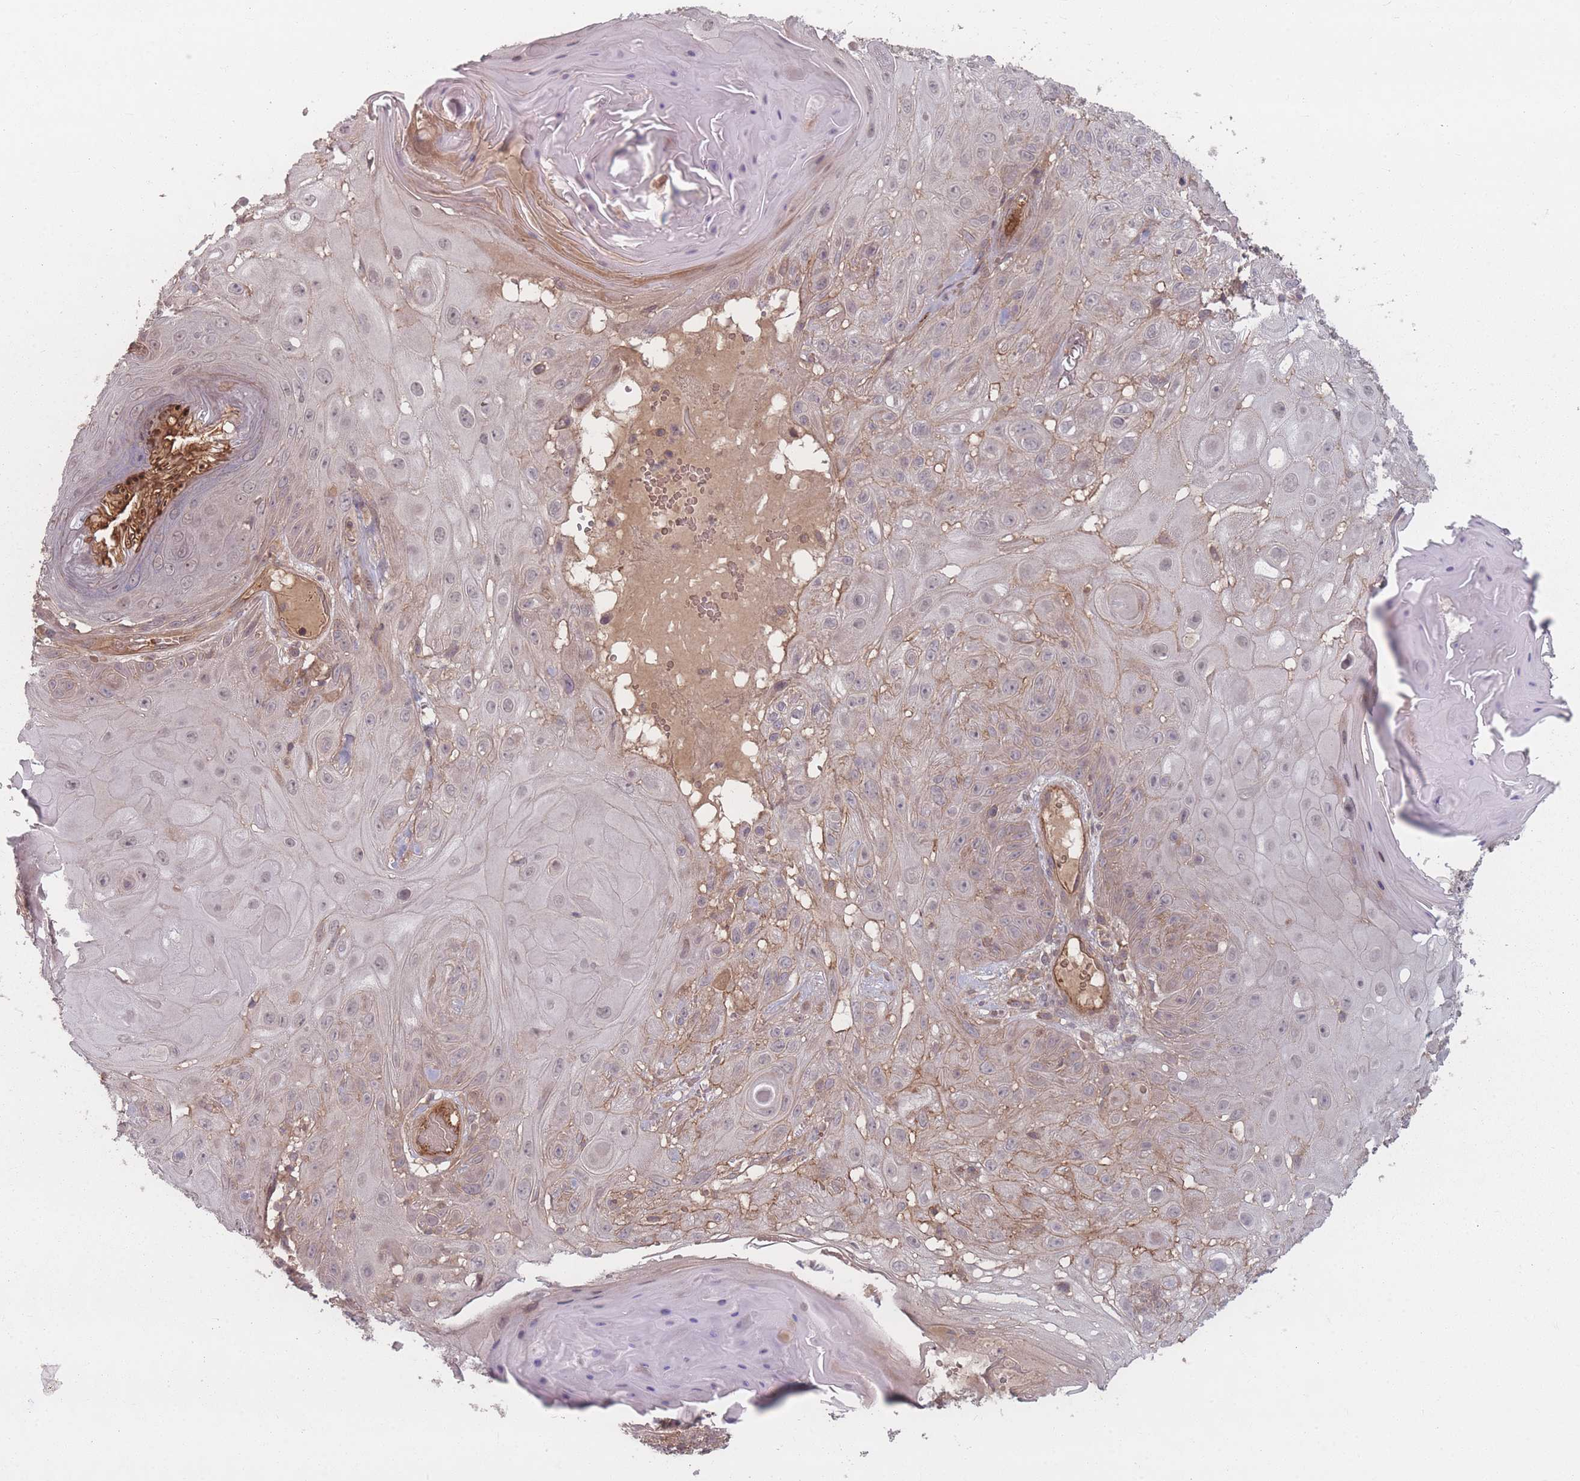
{"staining": {"intensity": "weak", "quantity": "25%-75%", "location": "cytoplasmic/membranous"}, "tissue": "skin cancer", "cell_type": "Tumor cells", "image_type": "cancer", "snomed": [{"axis": "morphology", "description": "Normal tissue, NOS"}, {"axis": "morphology", "description": "Squamous cell carcinoma, NOS"}, {"axis": "topography", "description": "Skin"}, {"axis": "topography", "description": "Cartilage tissue"}], "caption": "Immunohistochemistry photomicrograph of neoplastic tissue: human squamous cell carcinoma (skin) stained using IHC exhibits low levels of weak protein expression localized specifically in the cytoplasmic/membranous of tumor cells, appearing as a cytoplasmic/membranous brown color.", "gene": "HAGH", "patient": {"sex": "female", "age": 79}}